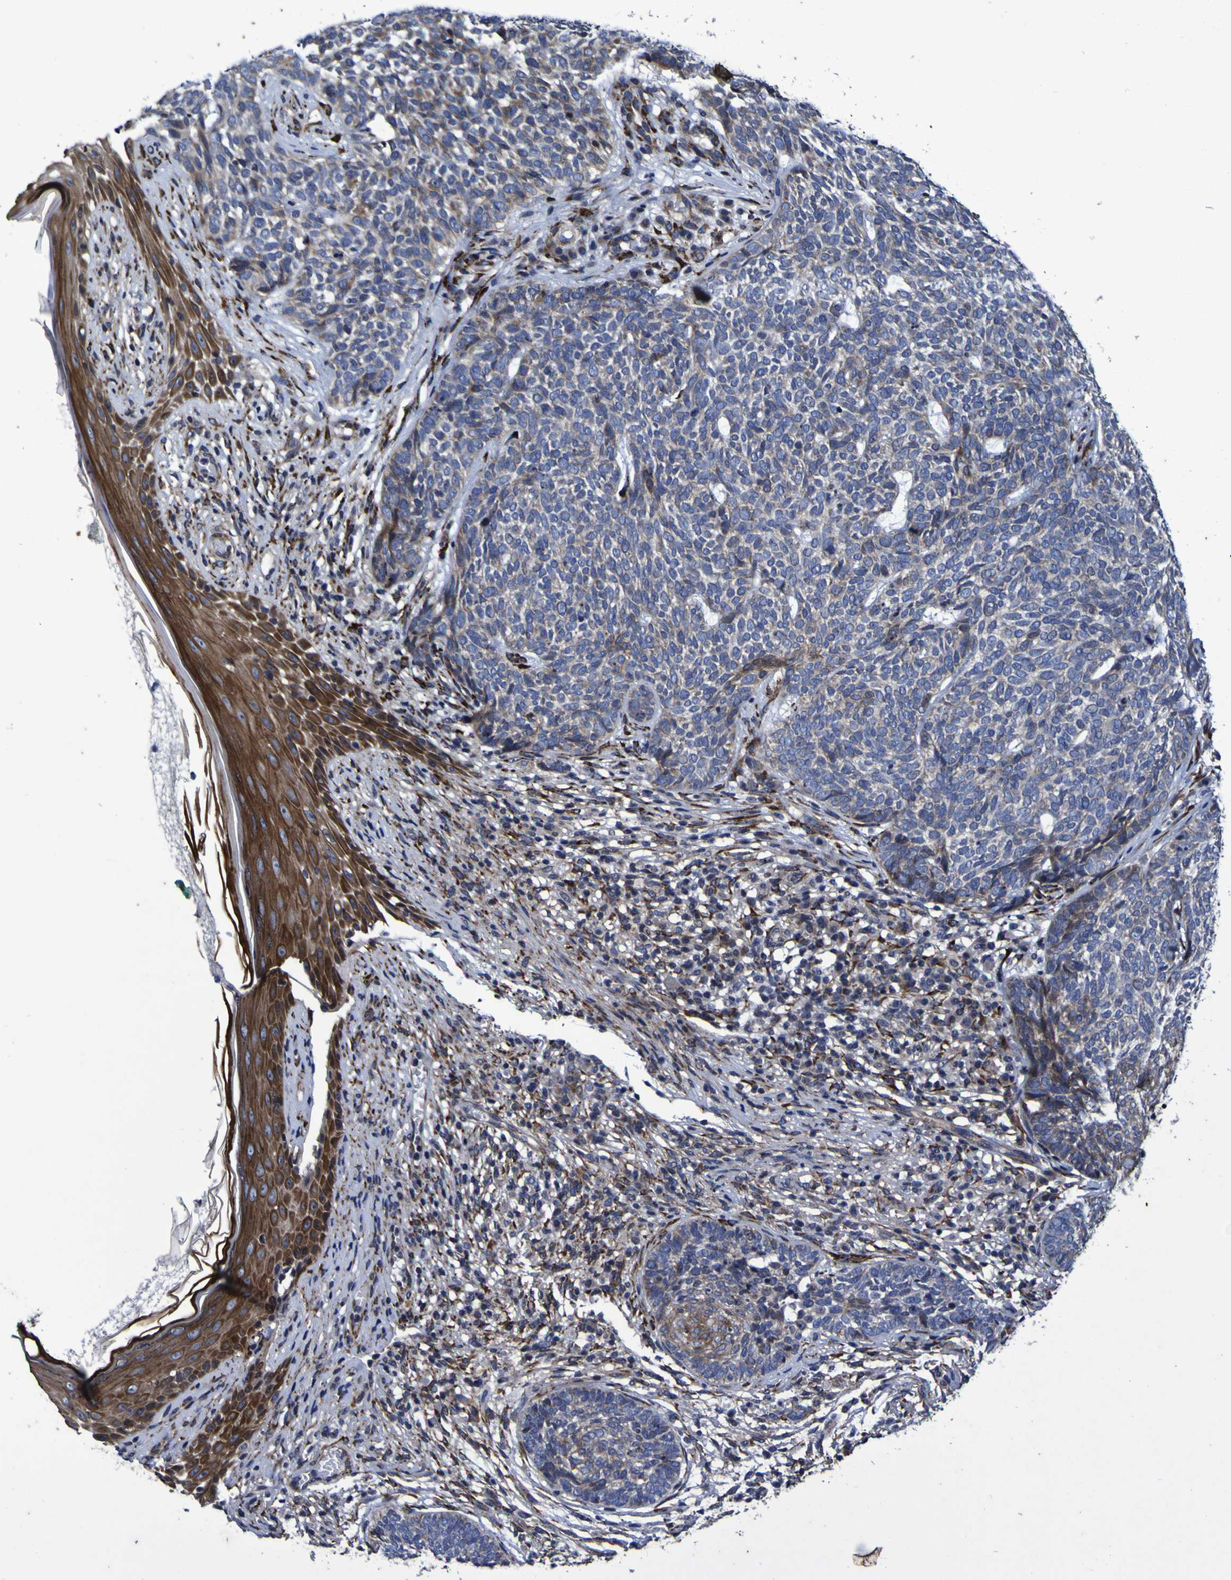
{"staining": {"intensity": "moderate", "quantity": "25%-75%", "location": "cytoplasmic/membranous"}, "tissue": "skin cancer", "cell_type": "Tumor cells", "image_type": "cancer", "snomed": [{"axis": "morphology", "description": "Basal cell carcinoma"}, {"axis": "topography", "description": "Skin"}], "caption": "Basal cell carcinoma (skin) stained with a protein marker displays moderate staining in tumor cells.", "gene": "P3H1", "patient": {"sex": "female", "age": 84}}